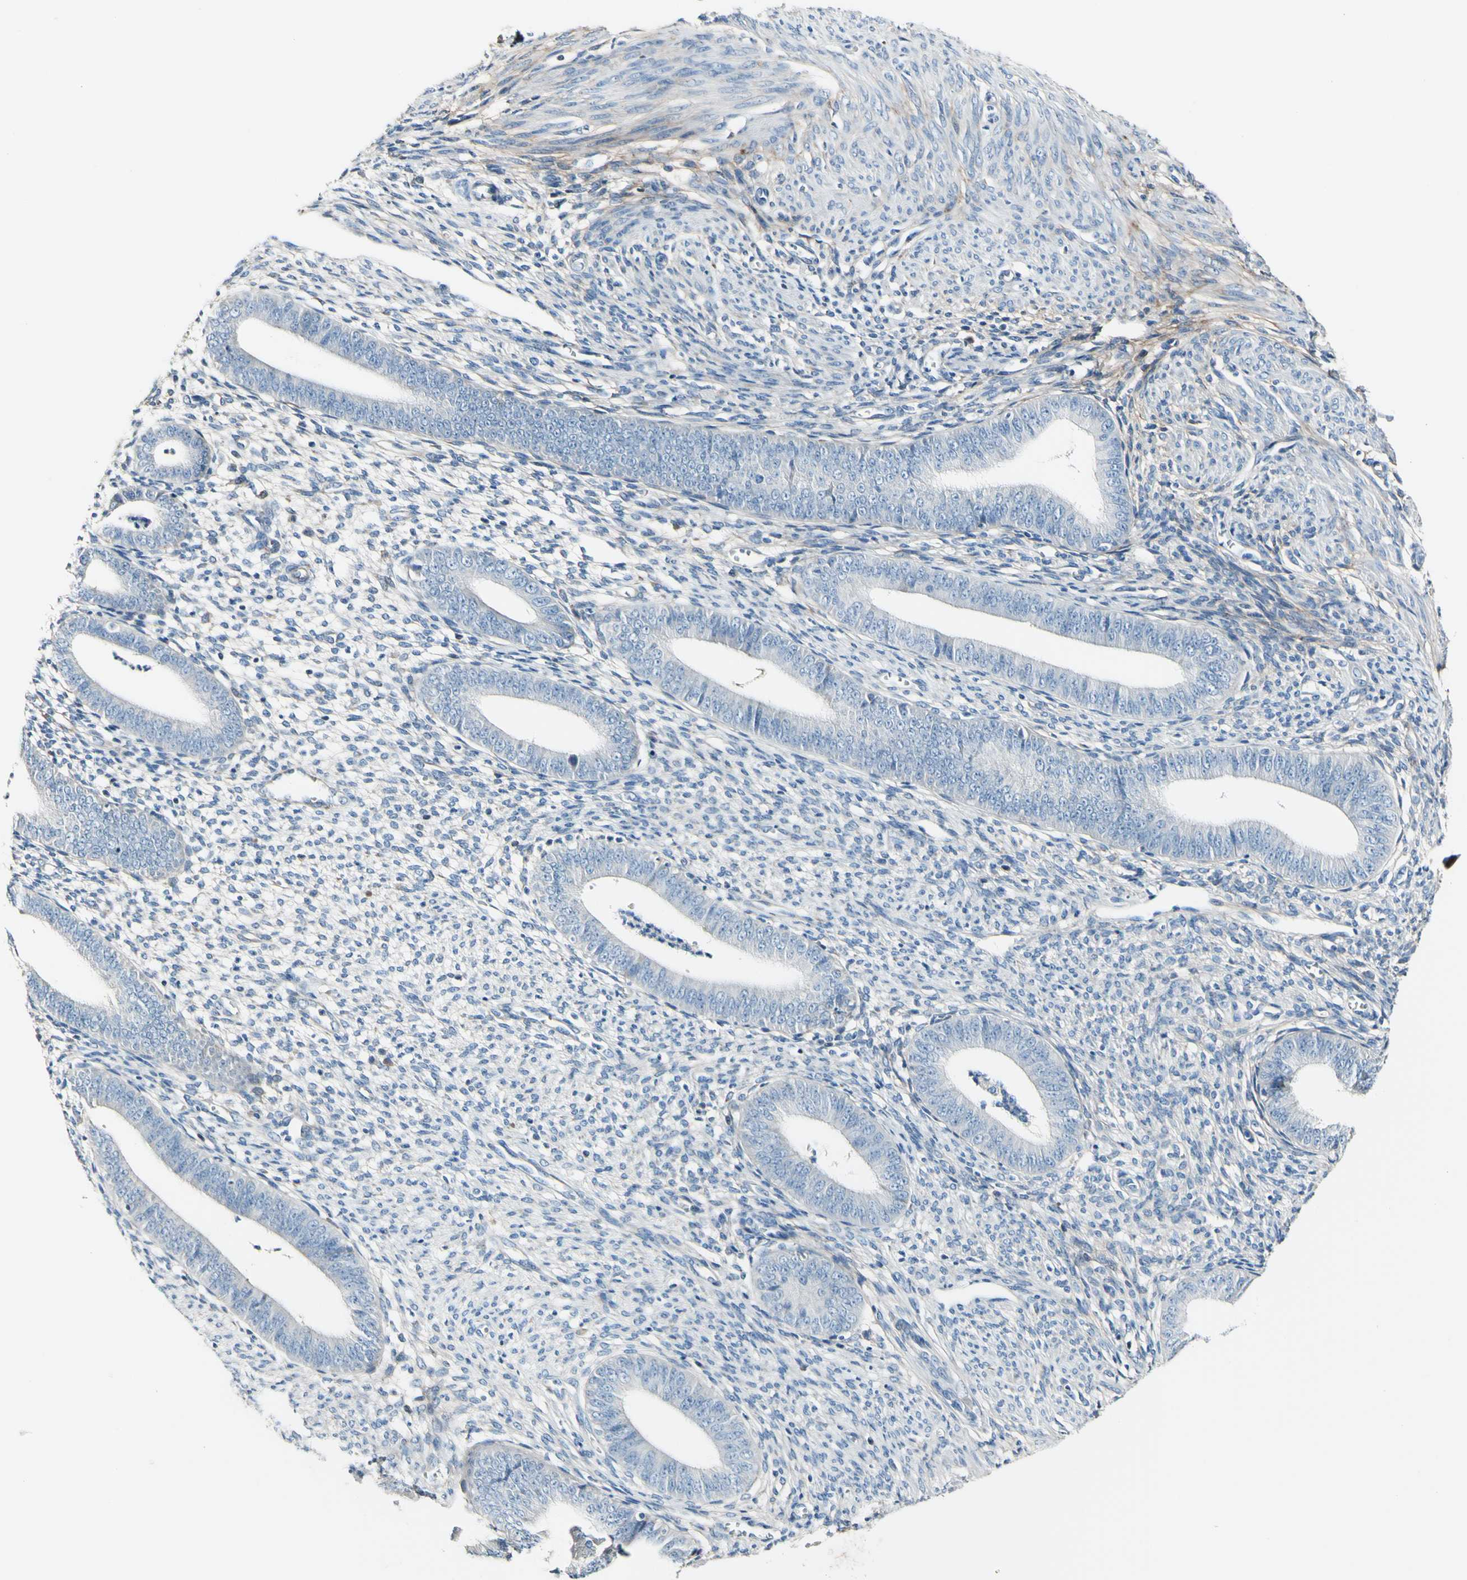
{"staining": {"intensity": "negative", "quantity": "none", "location": "none"}, "tissue": "endometrium", "cell_type": "Cells in endometrial stroma", "image_type": "normal", "snomed": [{"axis": "morphology", "description": "Normal tissue, NOS"}, {"axis": "topography", "description": "Endometrium"}], "caption": "The photomicrograph displays no staining of cells in endometrial stroma in benign endometrium.", "gene": "COL6A3", "patient": {"sex": "female", "age": 35}}